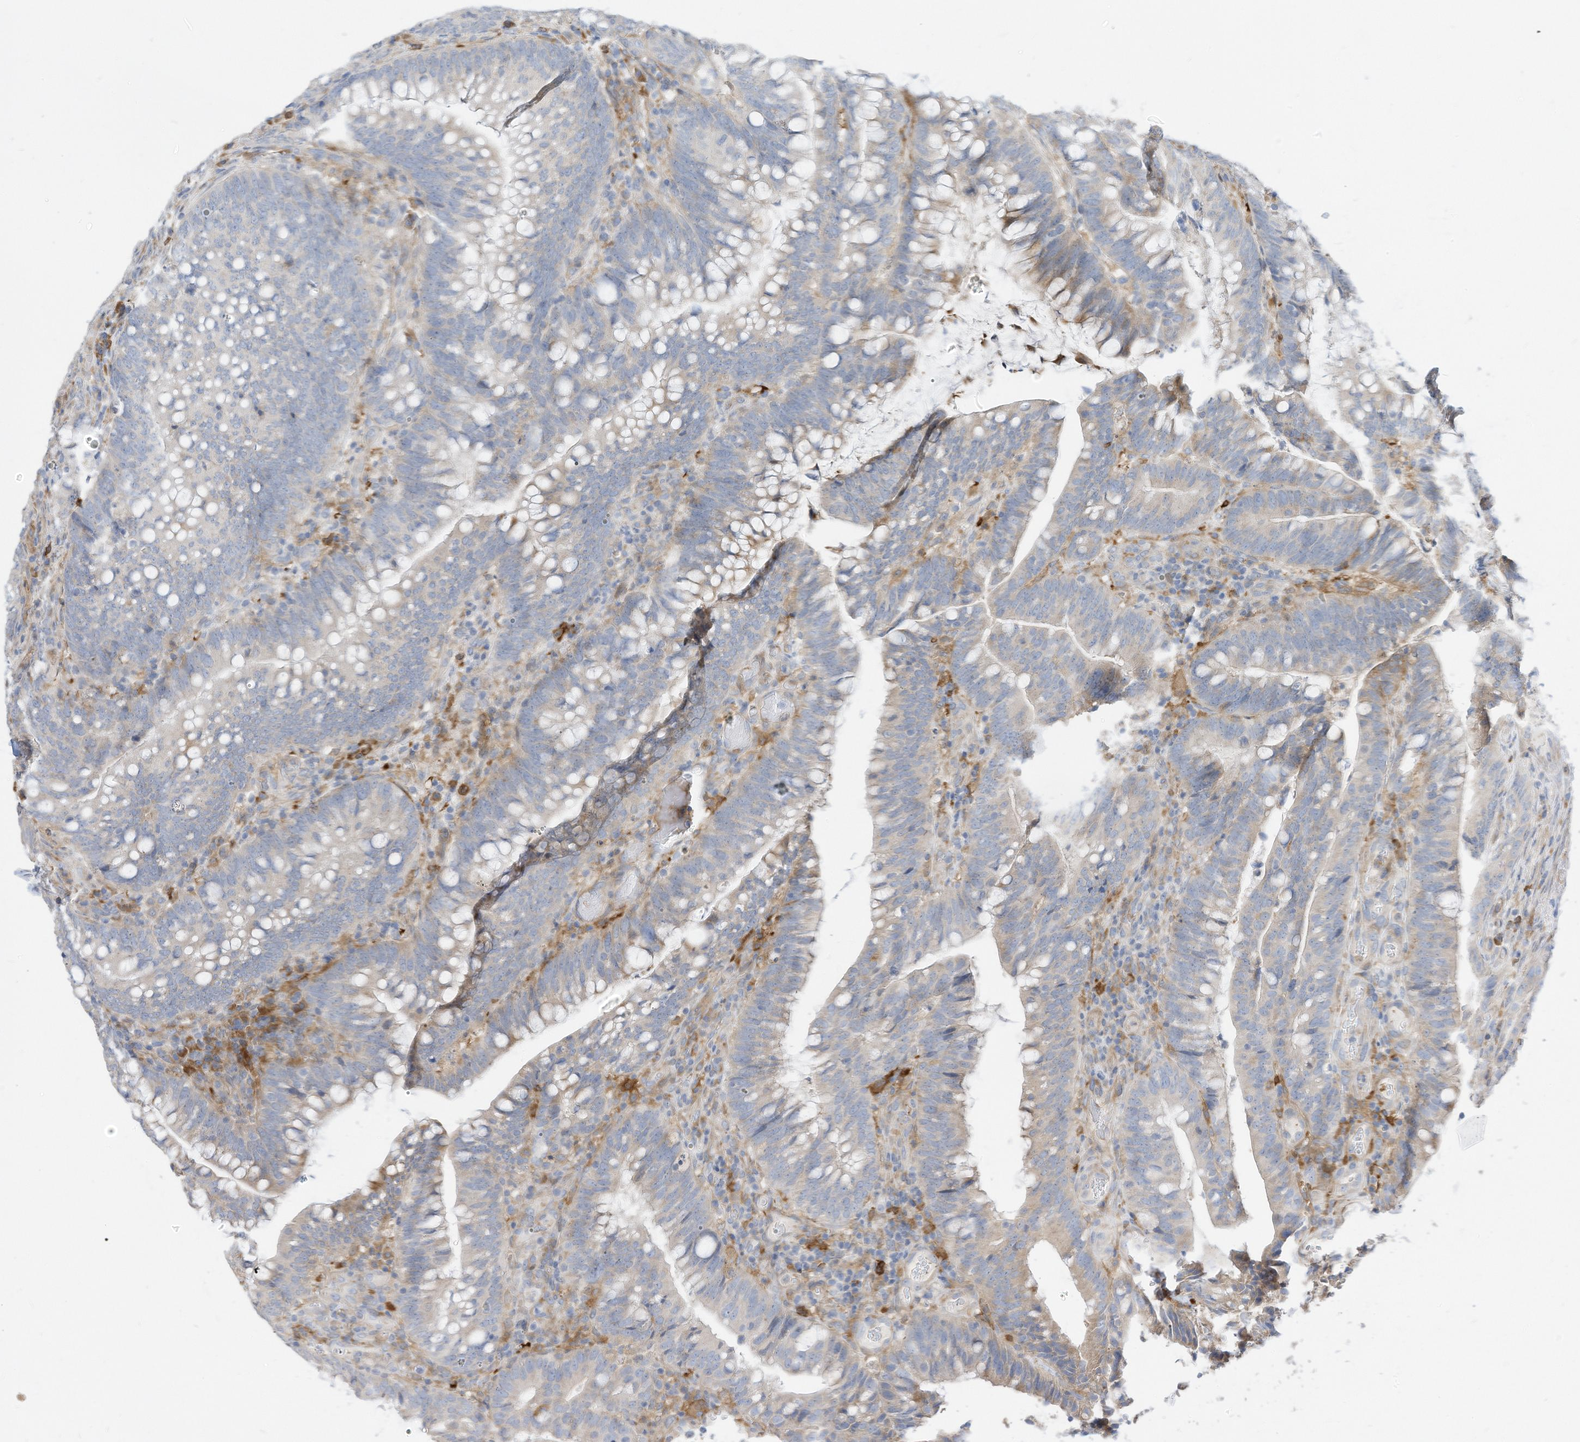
{"staining": {"intensity": "negative", "quantity": "none", "location": "none"}, "tissue": "colorectal cancer", "cell_type": "Tumor cells", "image_type": "cancer", "snomed": [{"axis": "morphology", "description": "Adenocarcinoma, NOS"}, {"axis": "topography", "description": "Colon"}], "caption": "An image of adenocarcinoma (colorectal) stained for a protein demonstrates no brown staining in tumor cells. The staining was performed using DAB to visualize the protein expression in brown, while the nuclei were stained in blue with hematoxylin (Magnification: 20x).", "gene": "ATP13A1", "patient": {"sex": "female", "age": 66}}